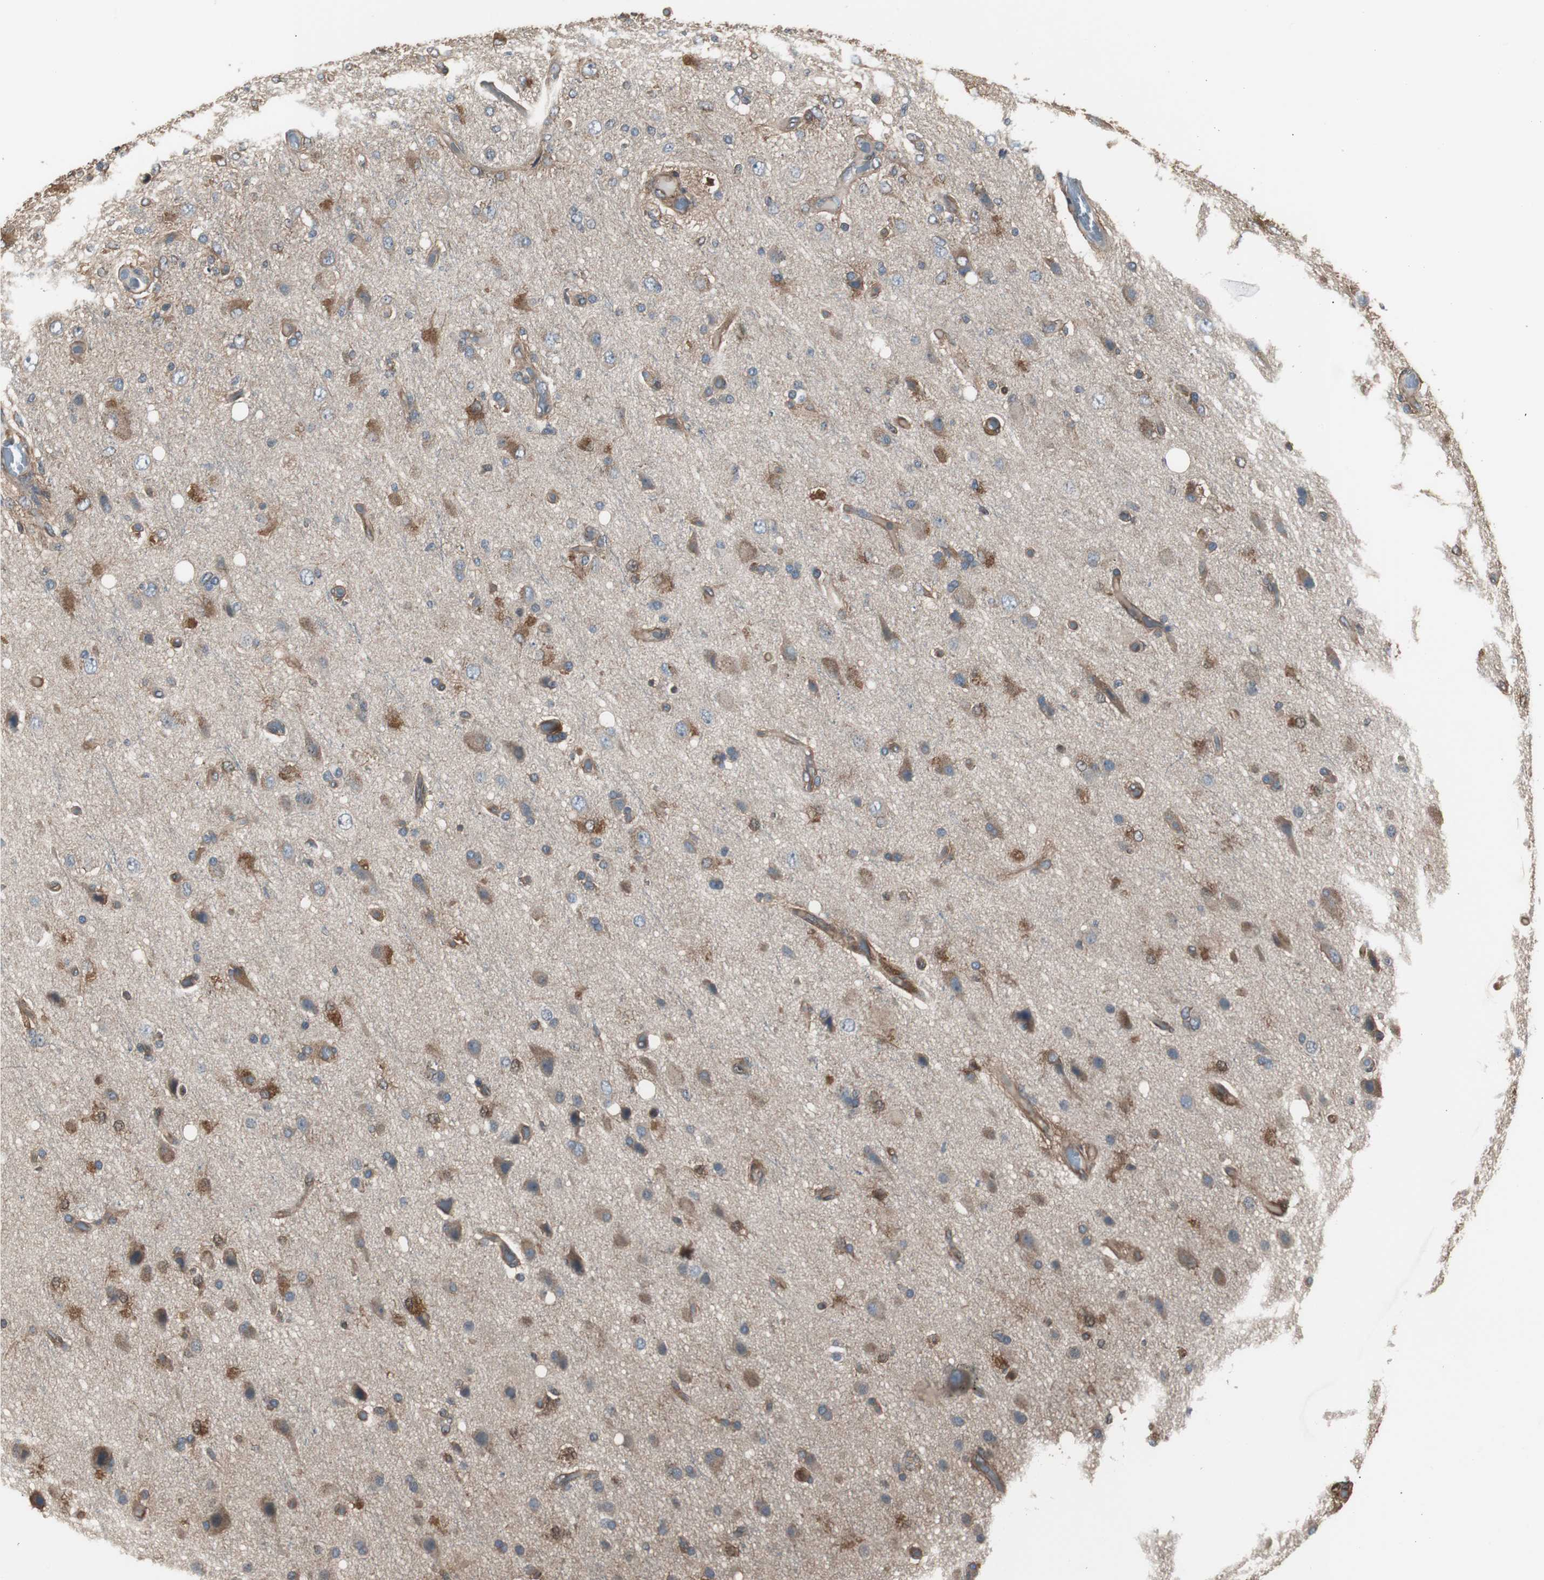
{"staining": {"intensity": "moderate", "quantity": "<25%", "location": "cytoplasmic/membranous"}, "tissue": "glioma", "cell_type": "Tumor cells", "image_type": "cancer", "snomed": [{"axis": "morphology", "description": "Normal tissue, NOS"}, {"axis": "morphology", "description": "Glioma, malignant, High grade"}, {"axis": "topography", "description": "Cerebral cortex"}], "caption": "Glioma stained with immunohistochemistry (IHC) demonstrates moderate cytoplasmic/membranous positivity in approximately <25% of tumor cells.", "gene": "CAPNS1", "patient": {"sex": "male", "age": 77}}